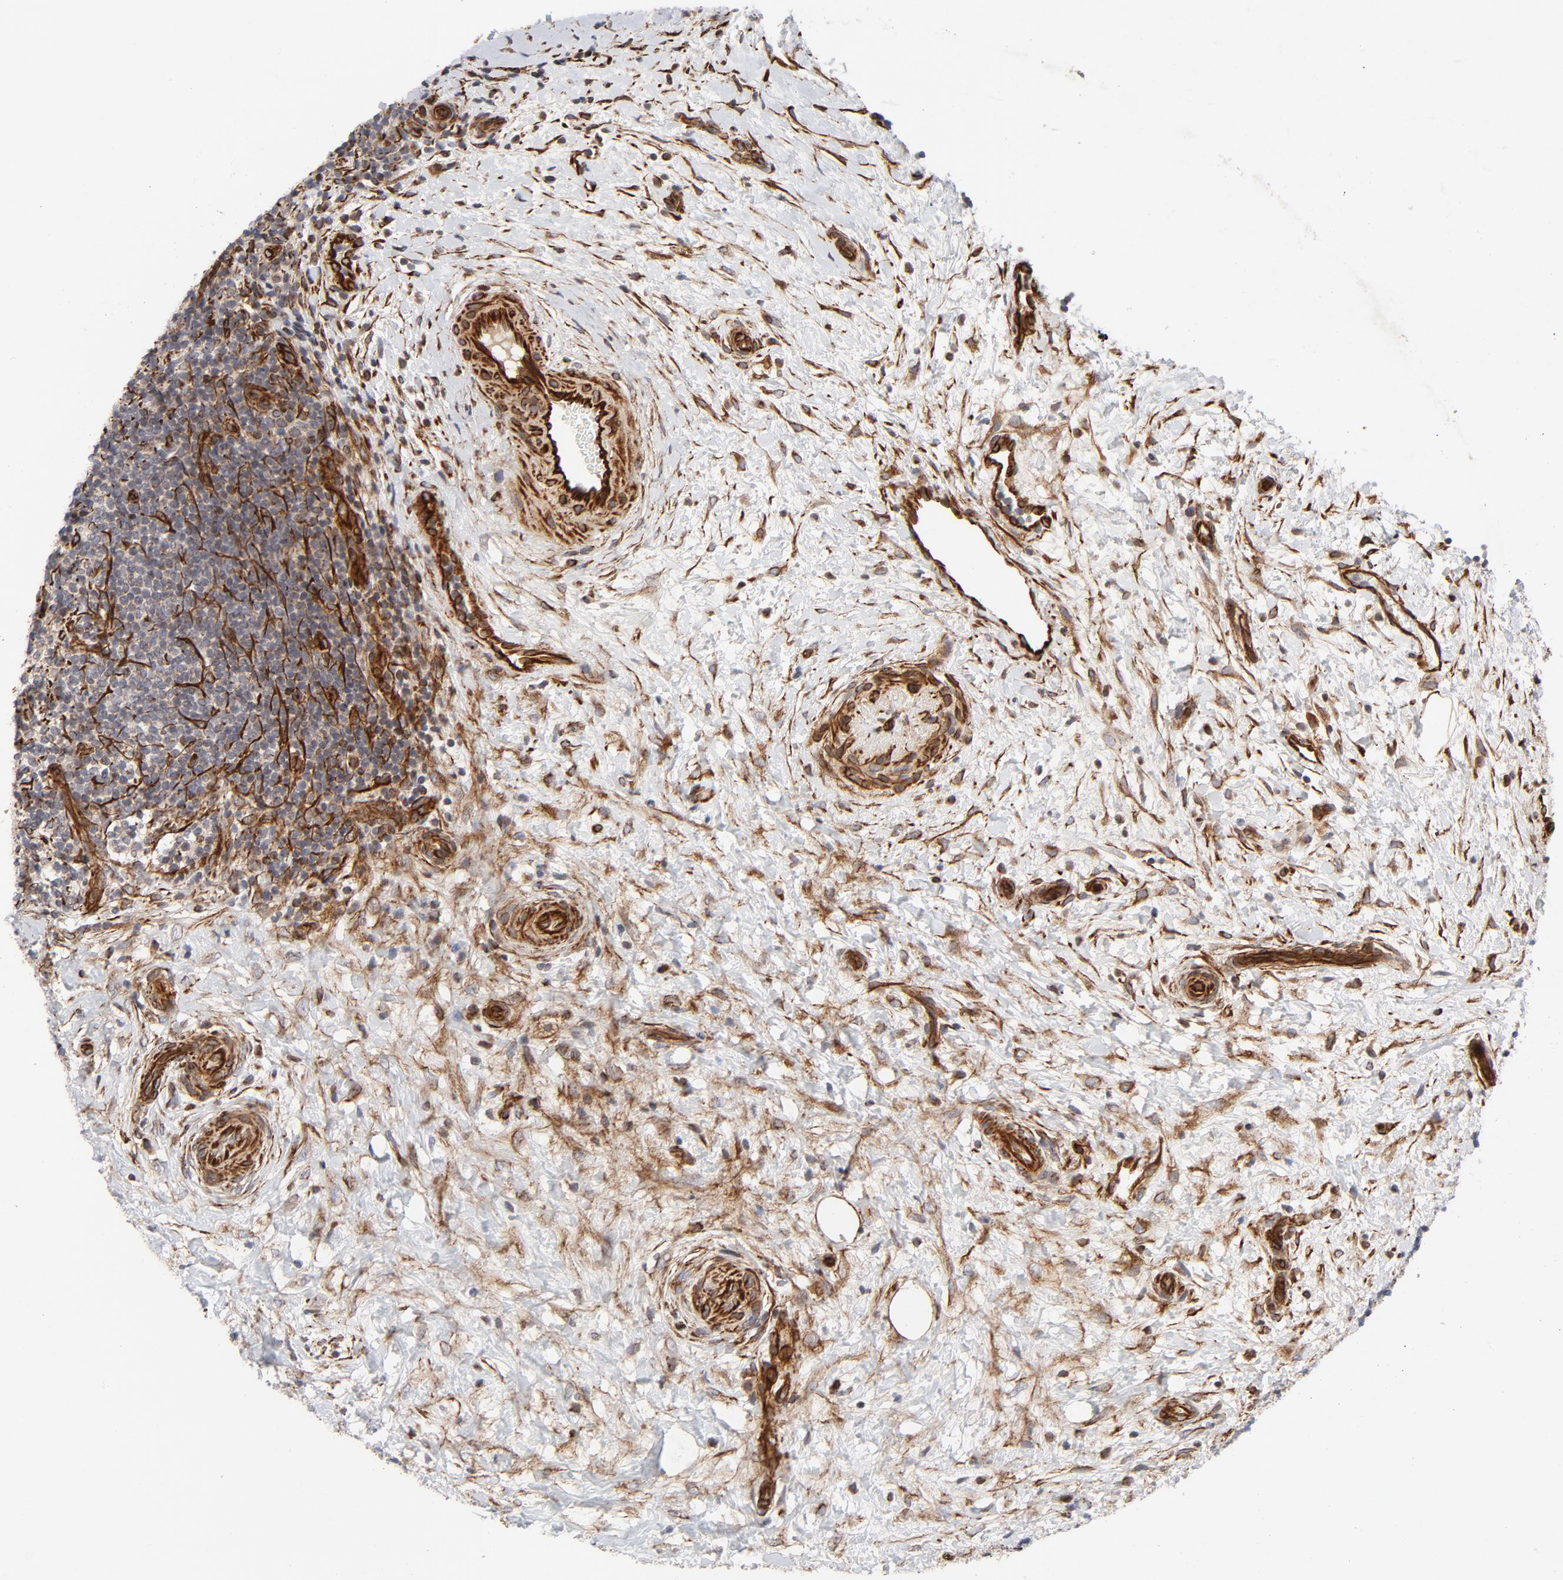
{"staining": {"intensity": "weak", "quantity": ">75%", "location": "cytoplasmic/membranous"}, "tissue": "lymphoma", "cell_type": "Tumor cells", "image_type": "cancer", "snomed": [{"axis": "morphology", "description": "Malignant lymphoma, non-Hodgkin's type, Low grade"}, {"axis": "topography", "description": "Lymph node"}], "caption": "Protein expression analysis of human lymphoma reveals weak cytoplasmic/membranous expression in about >75% of tumor cells.", "gene": "DNAAF2", "patient": {"sex": "female", "age": 76}}